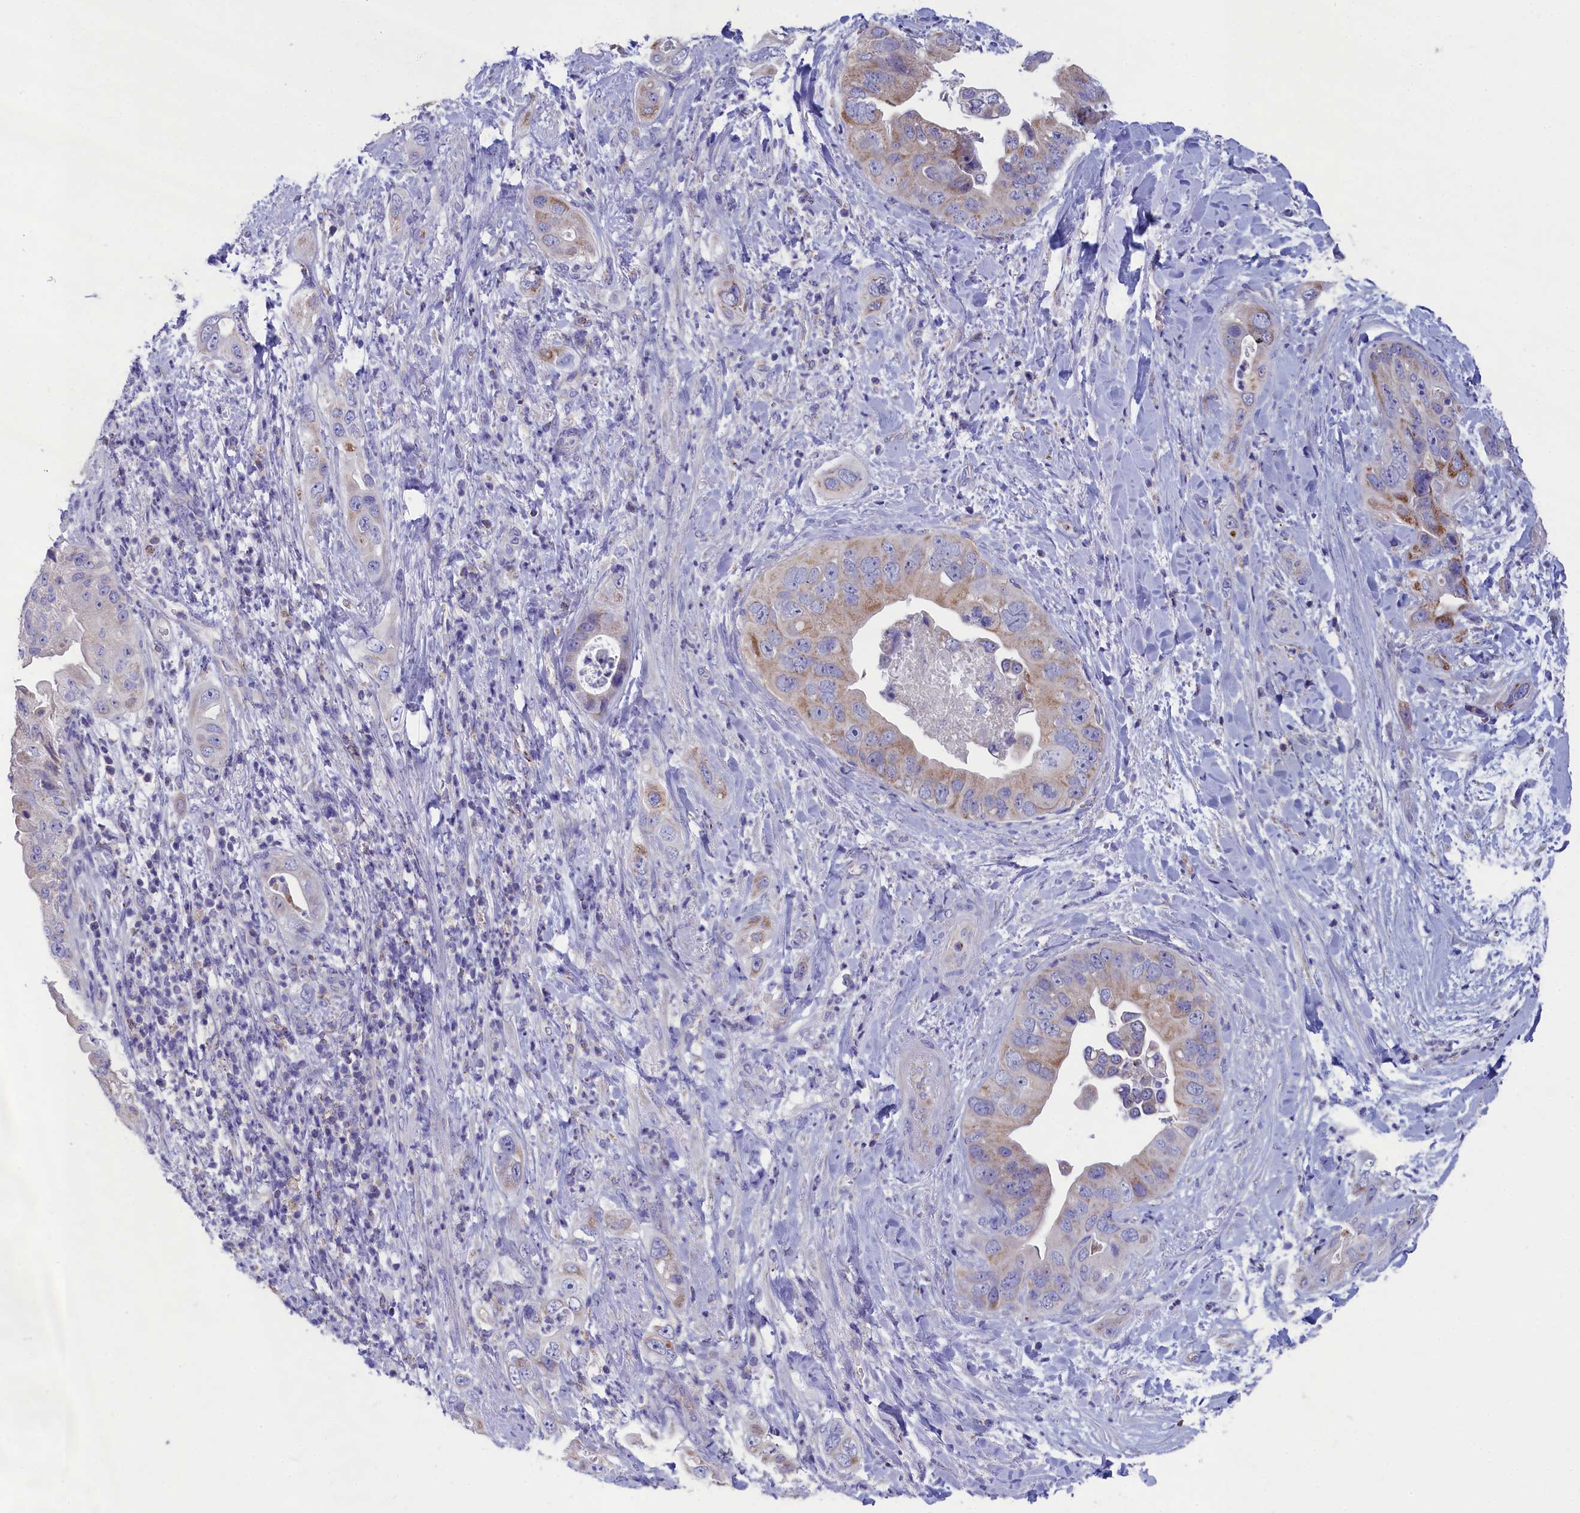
{"staining": {"intensity": "moderate", "quantity": "<25%", "location": "cytoplasmic/membranous"}, "tissue": "pancreatic cancer", "cell_type": "Tumor cells", "image_type": "cancer", "snomed": [{"axis": "morphology", "description": "Adenocarcinoma, NOS"}, {"axis": "topography", "description": "Pancreas"}], "caption": "Immunohistochemical staining of human pancreatic cancer (adenocarcinoma) shows low levels of moderate cytoplasmic/membranous protein positivity in about <25% of tumor cells. The protein is shown in brown color, while the nuclei are stained blue.", "gene": "PRDM12", "patient": {"sex": "female", "age": 78}}